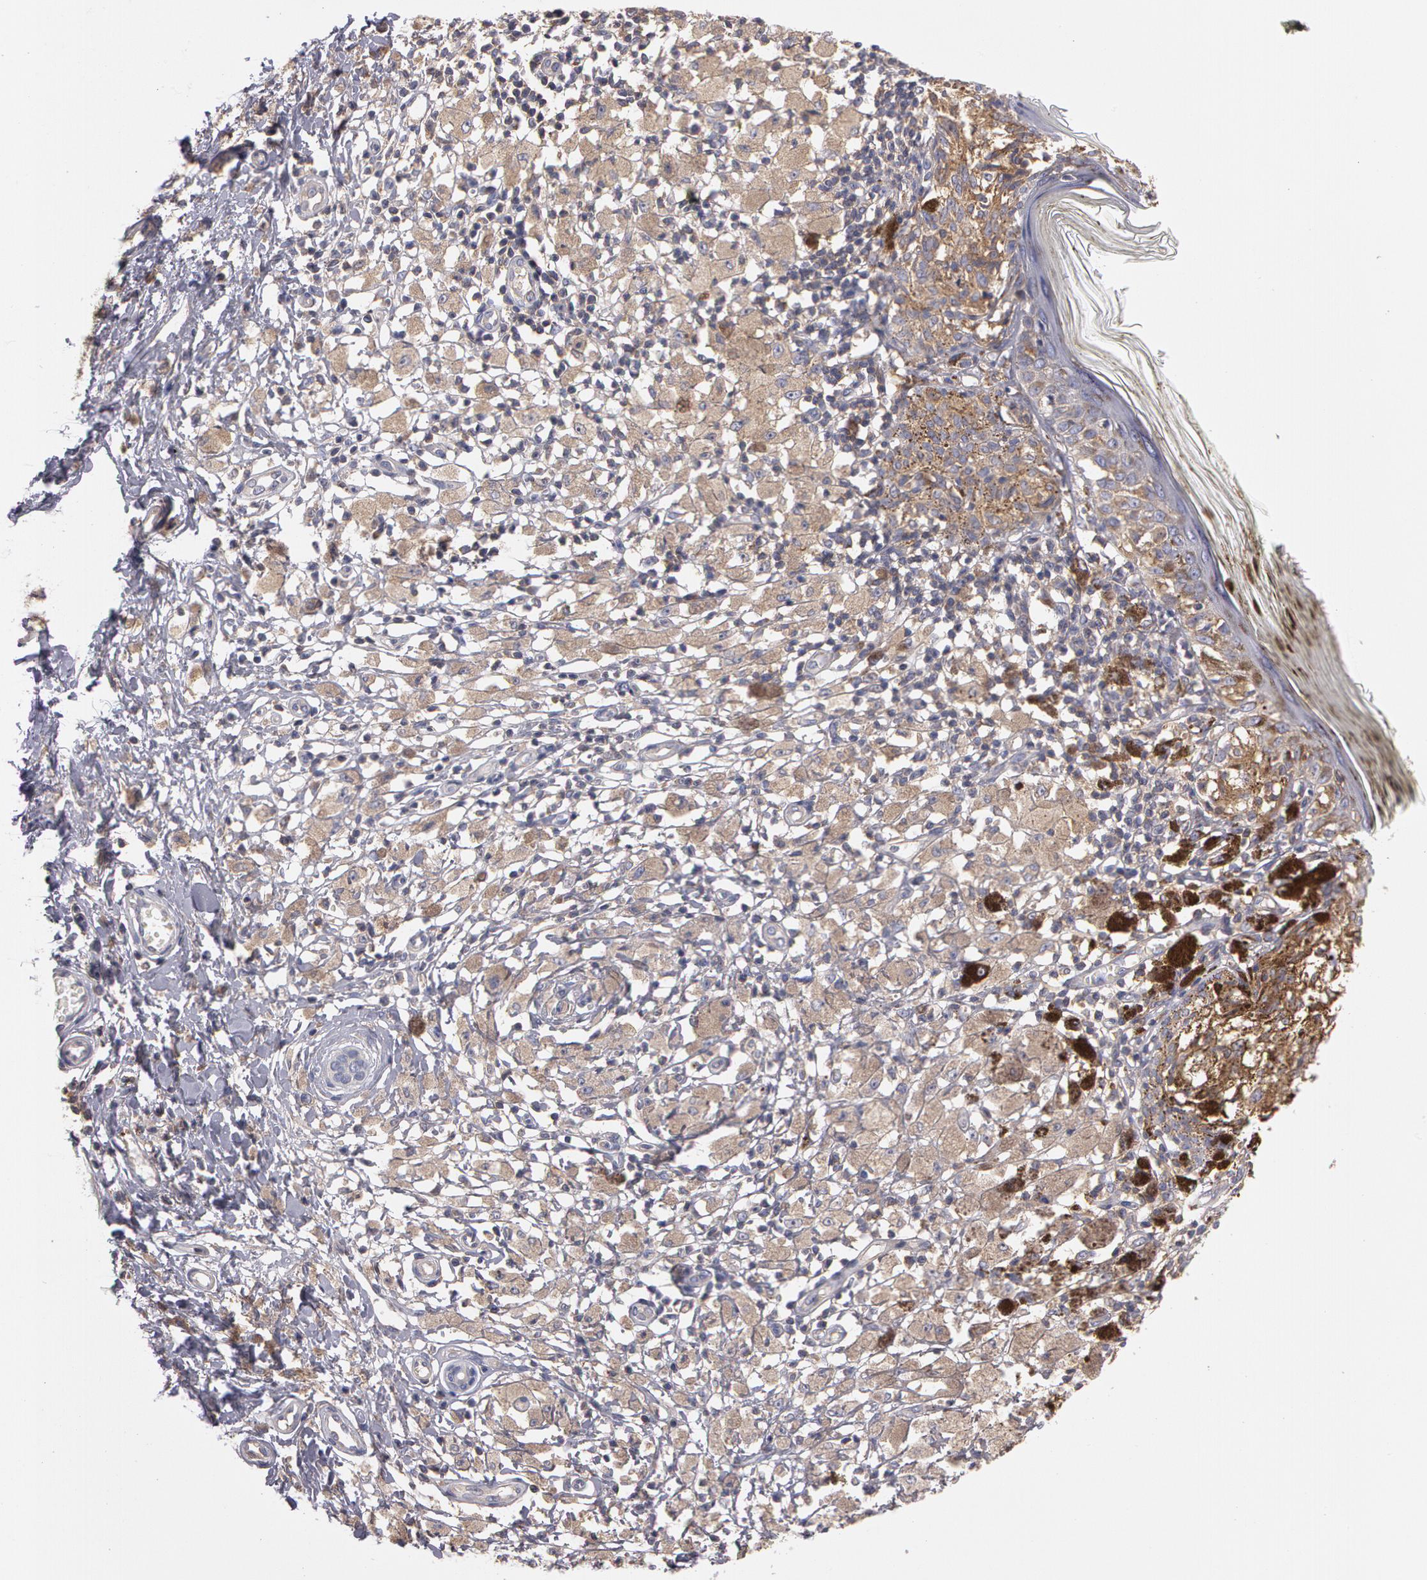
{"staining": {"intensity": "negative", "quantity": "none", "location": "none"}, "tissue": "melanoma", "cell_type": "Tumor cells", "image_type": "cancer", "snomed": [{"axis": "morphology", "description": "Malignant melanoma, NOS"}, {"axis": "topography", "description": "Skin"}], "caption": "High power microscopy micrograph of an immunohistochemistry image of melanoma, revealing no significant positivity in tumor cells.", "gene": "NEK9", "patient": {"sex": "male", "age": 88}}